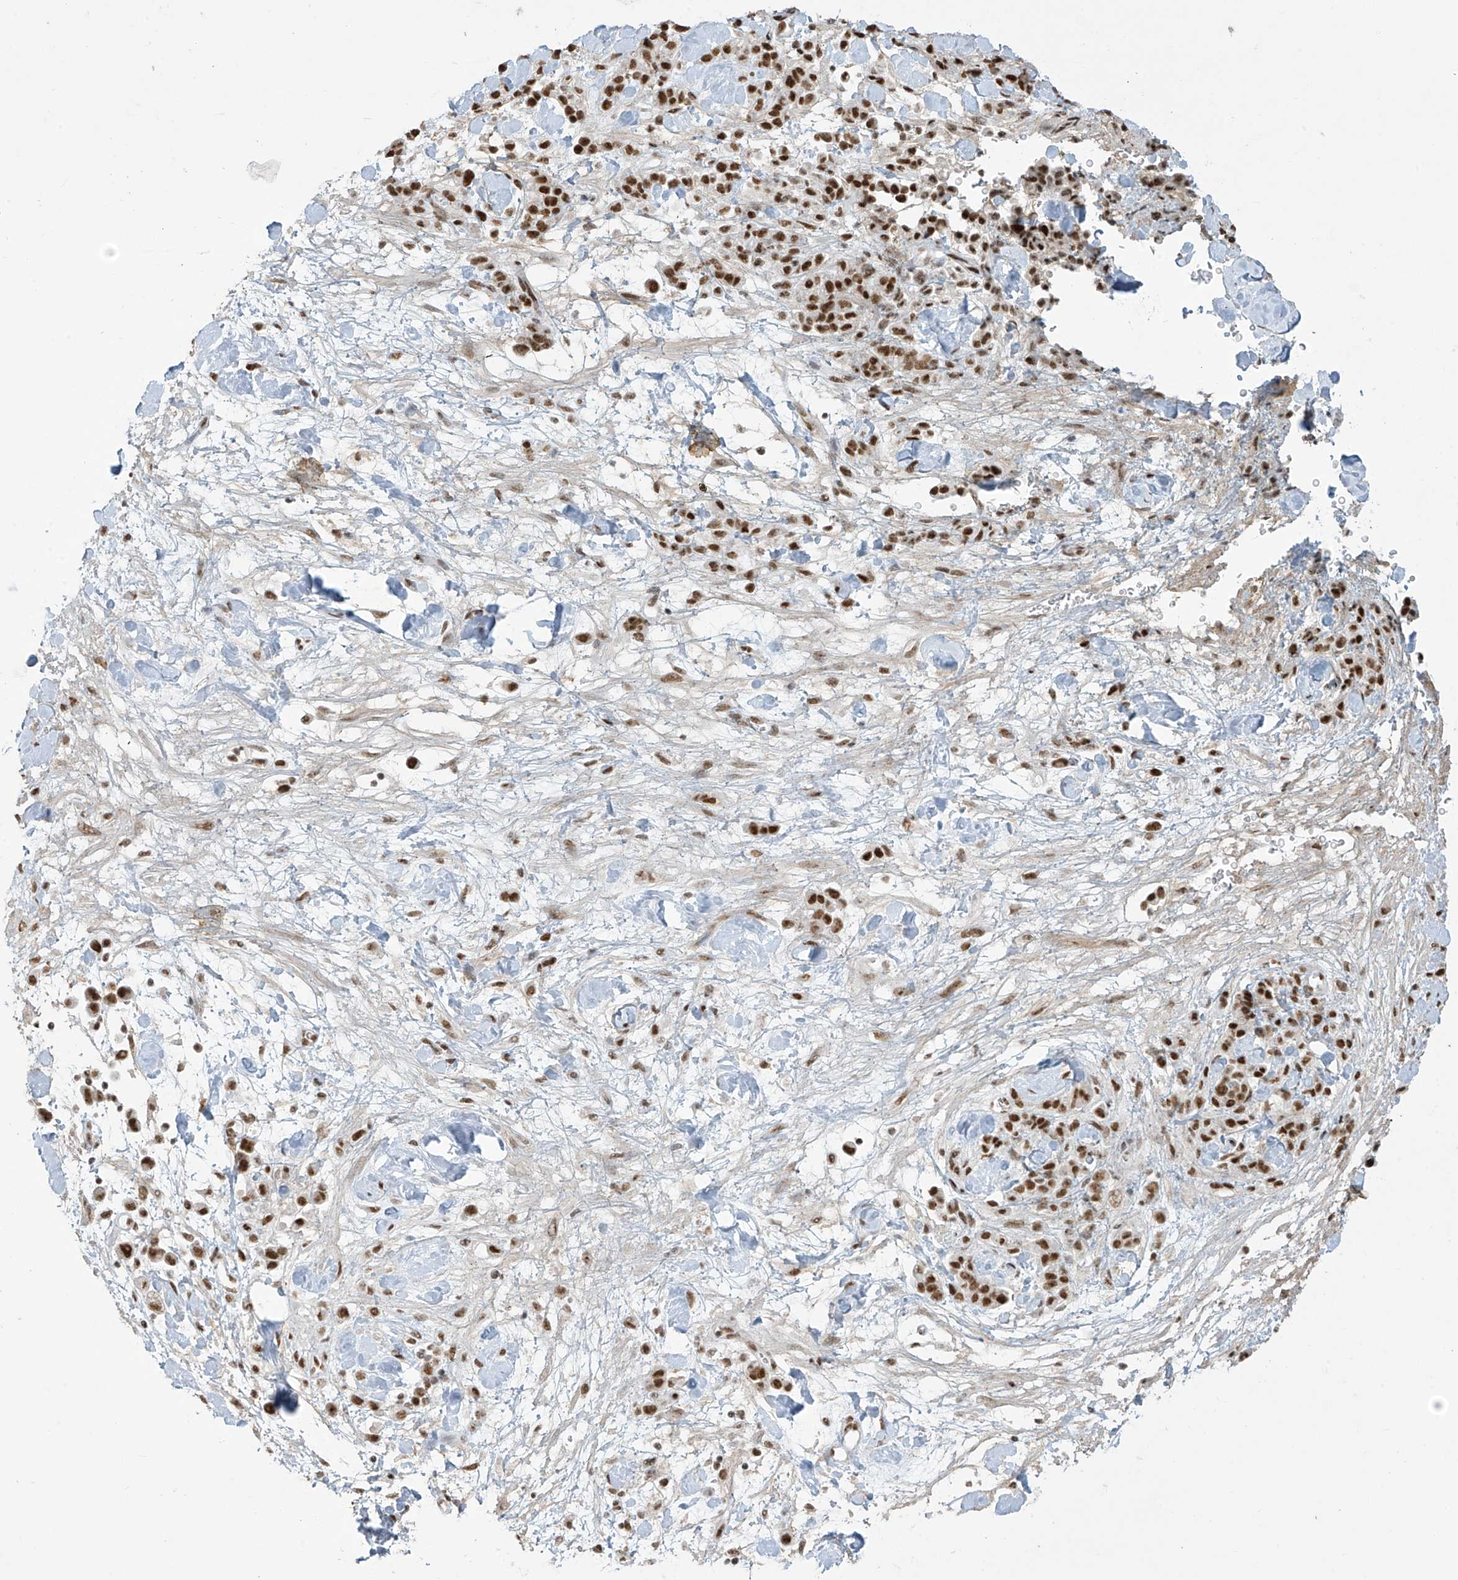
{"staining": {"intensity": "moderate", "quantity": ">75%", "location": "nuclear"}, "tissue": "stomach cancer", "cell_type": "Tumor cells", "image_type": "cancer", "snomed": [{"axis": "morphology", "description": "Normal tissue, NOS"}, {"axis": "morphology", "description": "Adenocarcinoma, NOS"}, {"axis": "topography", "description": "Stomach"}], "caption": "A high-resolution histopathology image shows immunohistochemistry (IHC) staining of stomach cancer (adenocarcinoma), which demonstrates moderate nuclear positivity in approximately >75% of tumor cells.", "gene": "MS4A6A", "patient": {"sex": "male", "age": 82}}